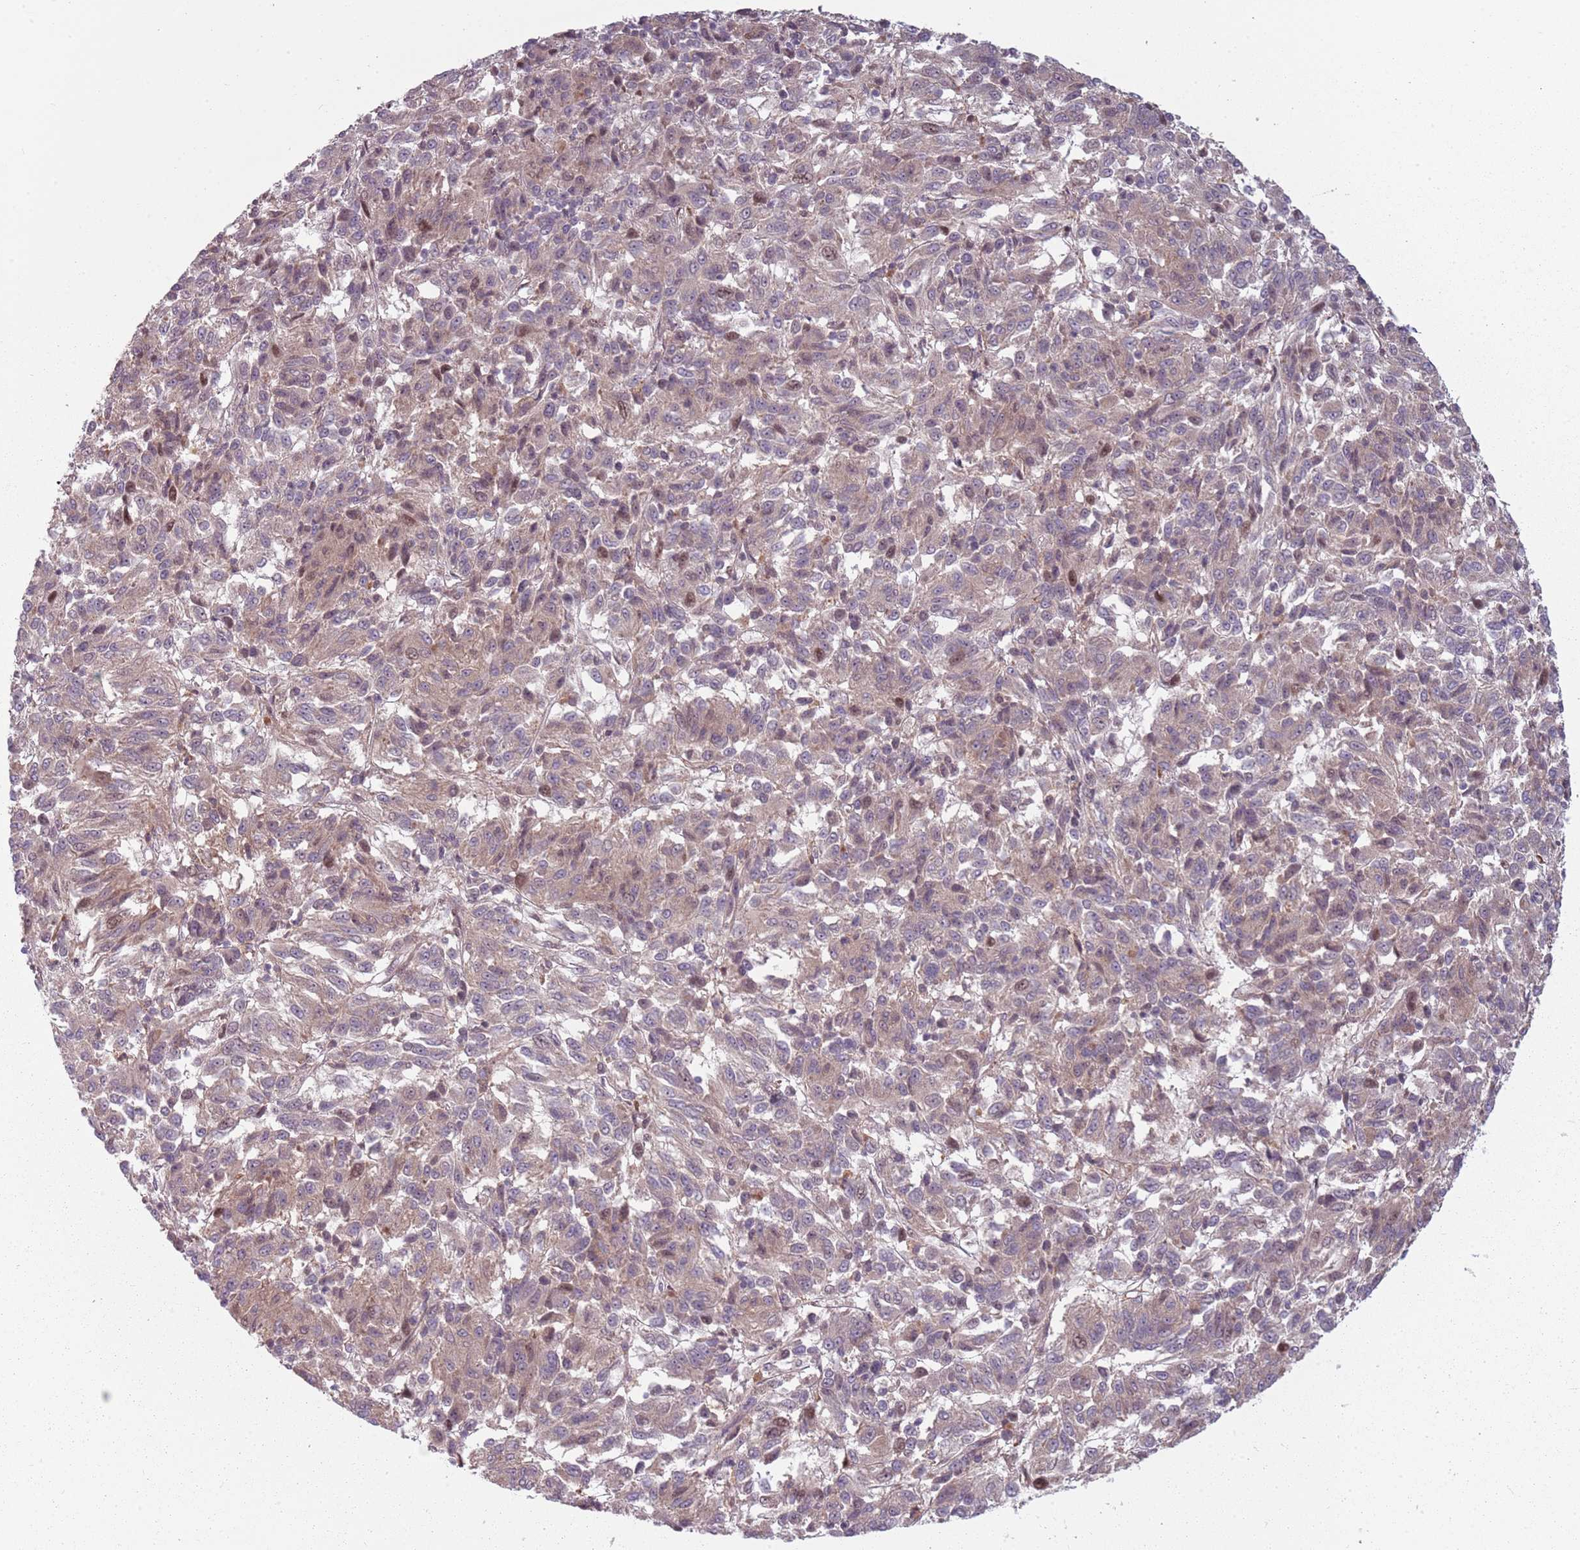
{"staining": {"intensity": "weak", "quantity": "<25%", "location": "nuclear"}, "tissue": "melanoma", "cell_type": "Tumor cells", "image_type": "cancer", "snomed": [{"axis": "morphology", "description": "Malignant melanoma, Metastatic site"}, {"axis": "topography", "description": "Lung"}], "caption": "High power microscopy image of an IHC histopathology image of melanoma, revealing no significant staining in tumor cells.", "gene": "ADGRG1", "patient": {"sex": "male", "age": 64}}